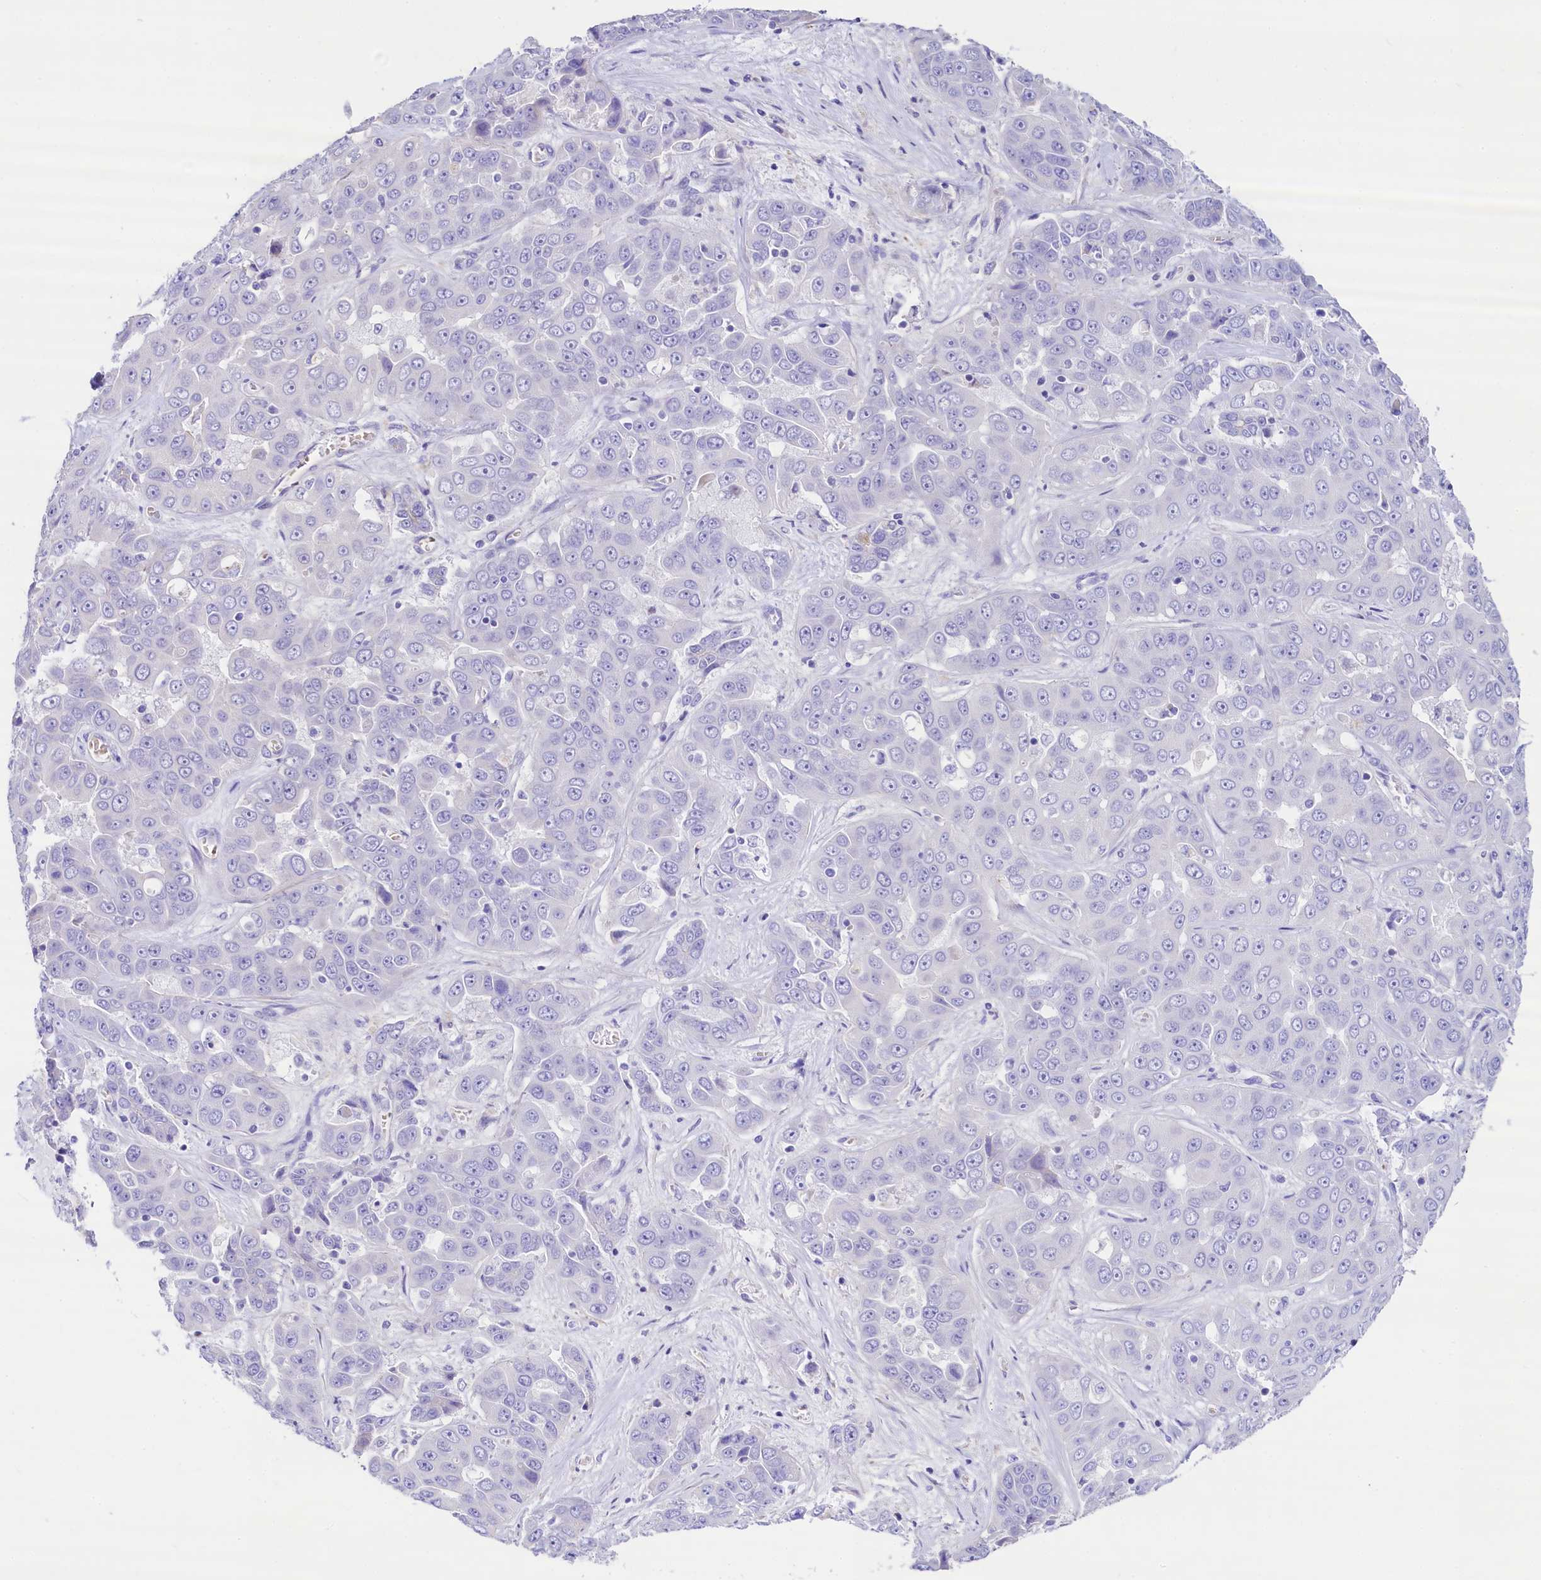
{"staining": {"intensity": "negative", "quantity": "none", "location": "none"}, "tissue": "liver cancer", "cell_type": "Tumor cells", "image_type": "cancer", "snomed": [{"axis": "morphology", "description": "Cholangiocarcinoma"}, {"axis": "topography", "description": "Liver"}], "caption": "Image shows no significant protein positivity in tumor cells of liver cancer (cholangiocarcinoma).", "gene": "RBP3", "patient": {"sex": "female", "age": 52}}